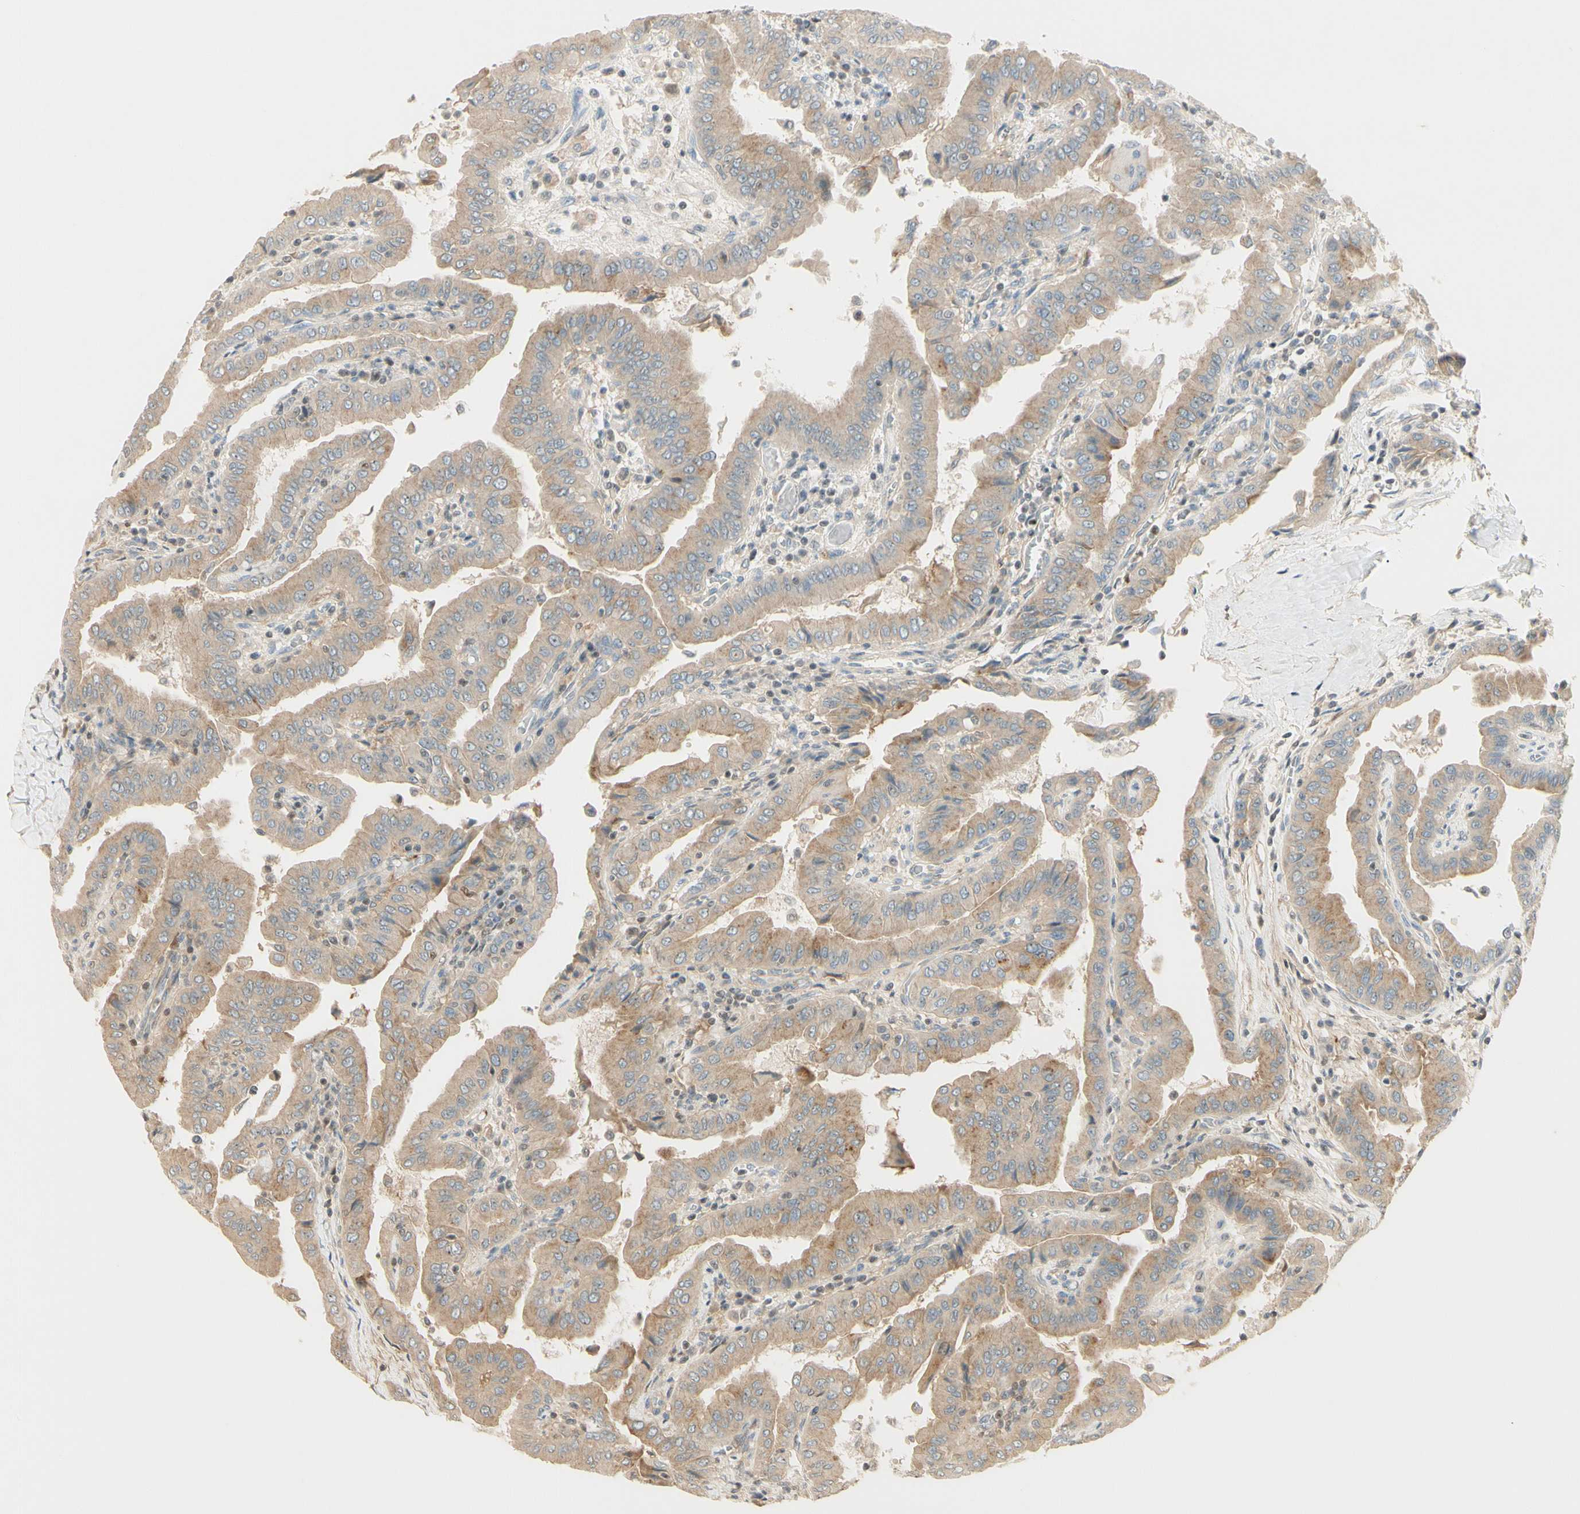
{"staining": {"intensity": "weak", "quantity": ">75%", "location": "cytoplasmic/membranous"}, "tissue": "thyroid cancer", "cell_type": "Tumor cells", "image_type": "cancer", "snomed": [{"axis": "morphology", "description": "Papillary adenocarcinoma, NOS"}, {"axis": "topography", "description": "Thyroid gland"}], "caption": "IHC staining of thyroid cancer (papillary adenocarcinoma), which displays low levels of weak cytoplasmic/membranous staining in approximately >75% of tumor cells indicating weak cytoplasmic/membranous protein positivity. The staining was performed using DAB (3,3'-diaminobenzidine) (brown) for protein detection and nuclei were counterstained in hematoxylin (blue).", "gene": "NFYA", "patient": {"sex": "male", "age": 33}}